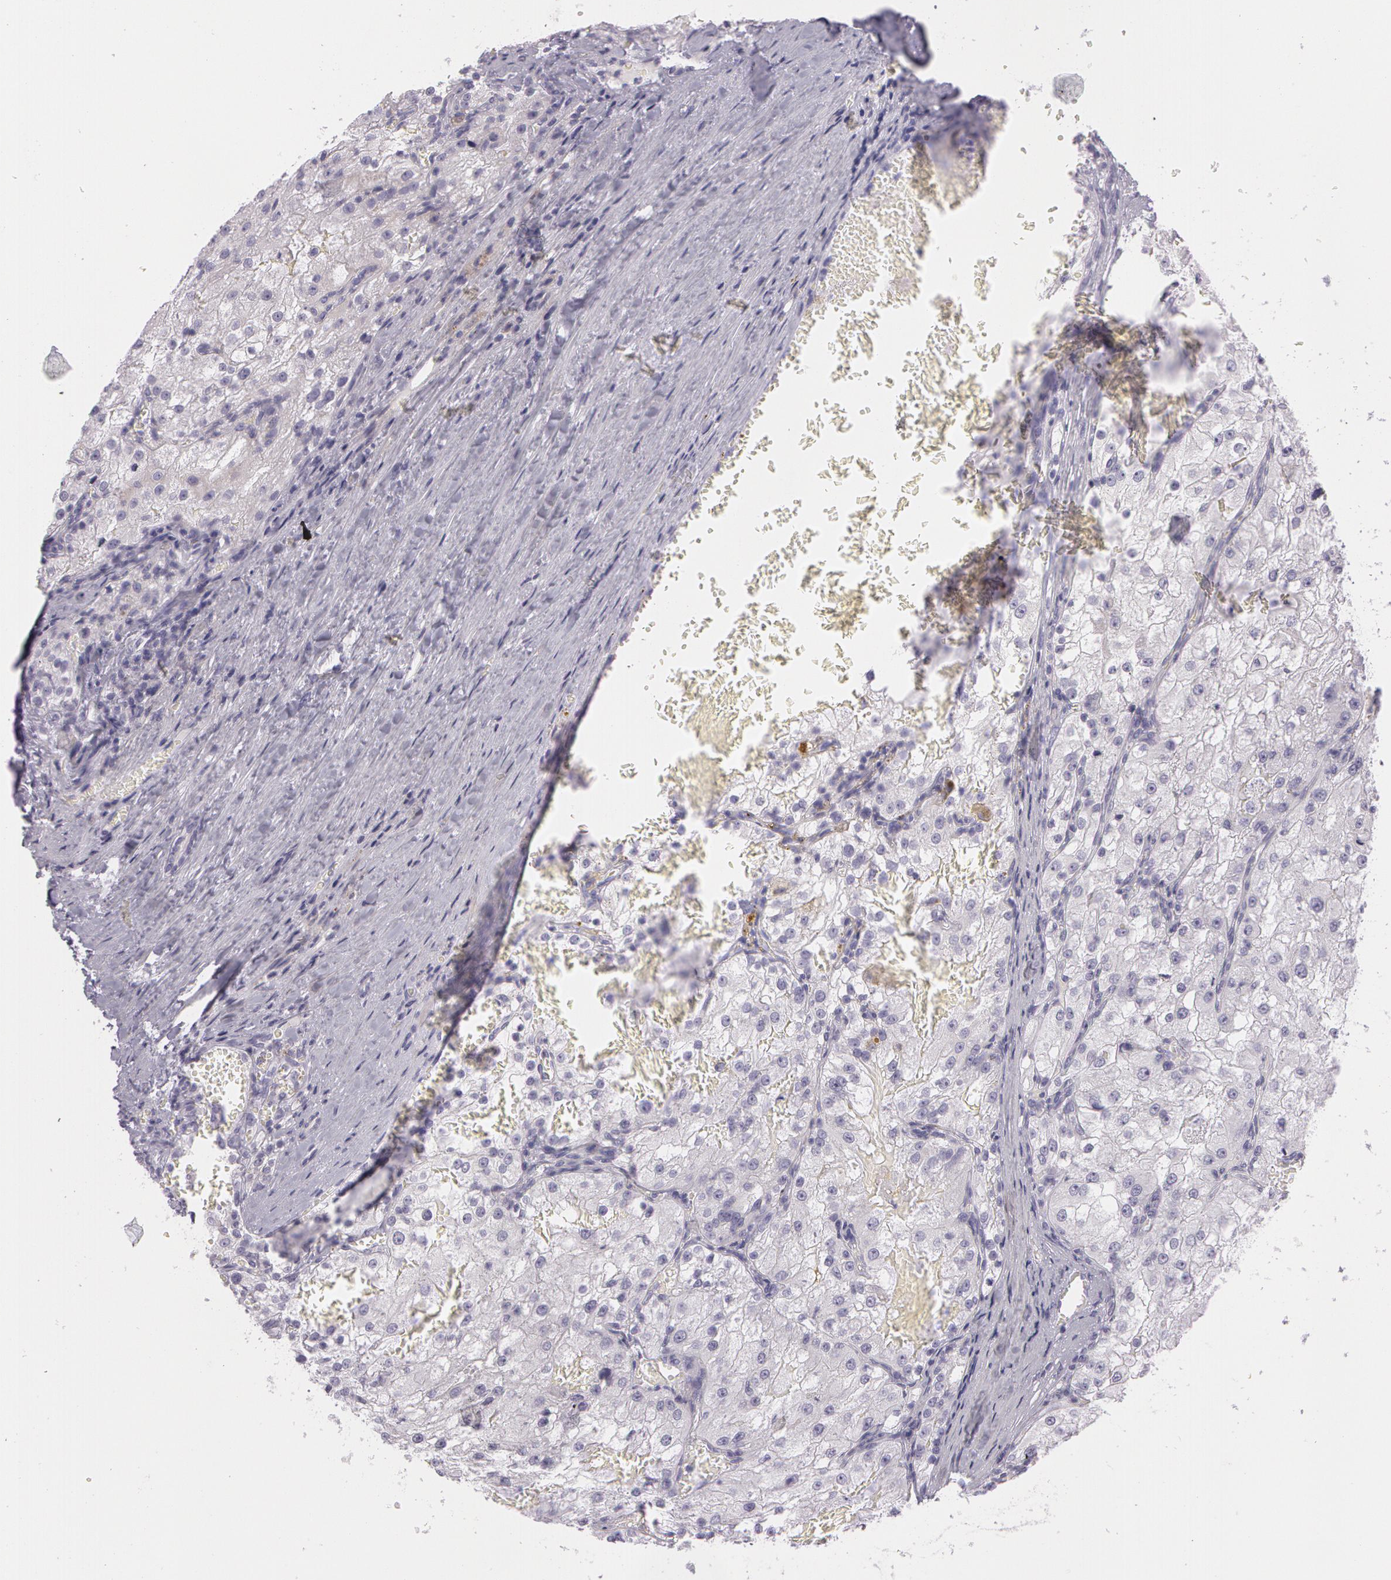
{"staining": {"intensity": "negative", "quantity": "none", "location": "none"}, "tissue": "renal cancer", "cell_type": "Tumor cells", "image_type": "cancer", "snomed": [{"axis": "morphology", "description": "Adenocarcinoma, NOS"}, {"axis": "topography", "description": "Kidney"}], "caption": "Immunohistochemical staining of renal adenocarcinoma reveals no significant staining in tumor cells. (DAB immunohistochemistry, high magnification).", "gene": "OTC", "patient": {"sex": "female", "age": 74}}